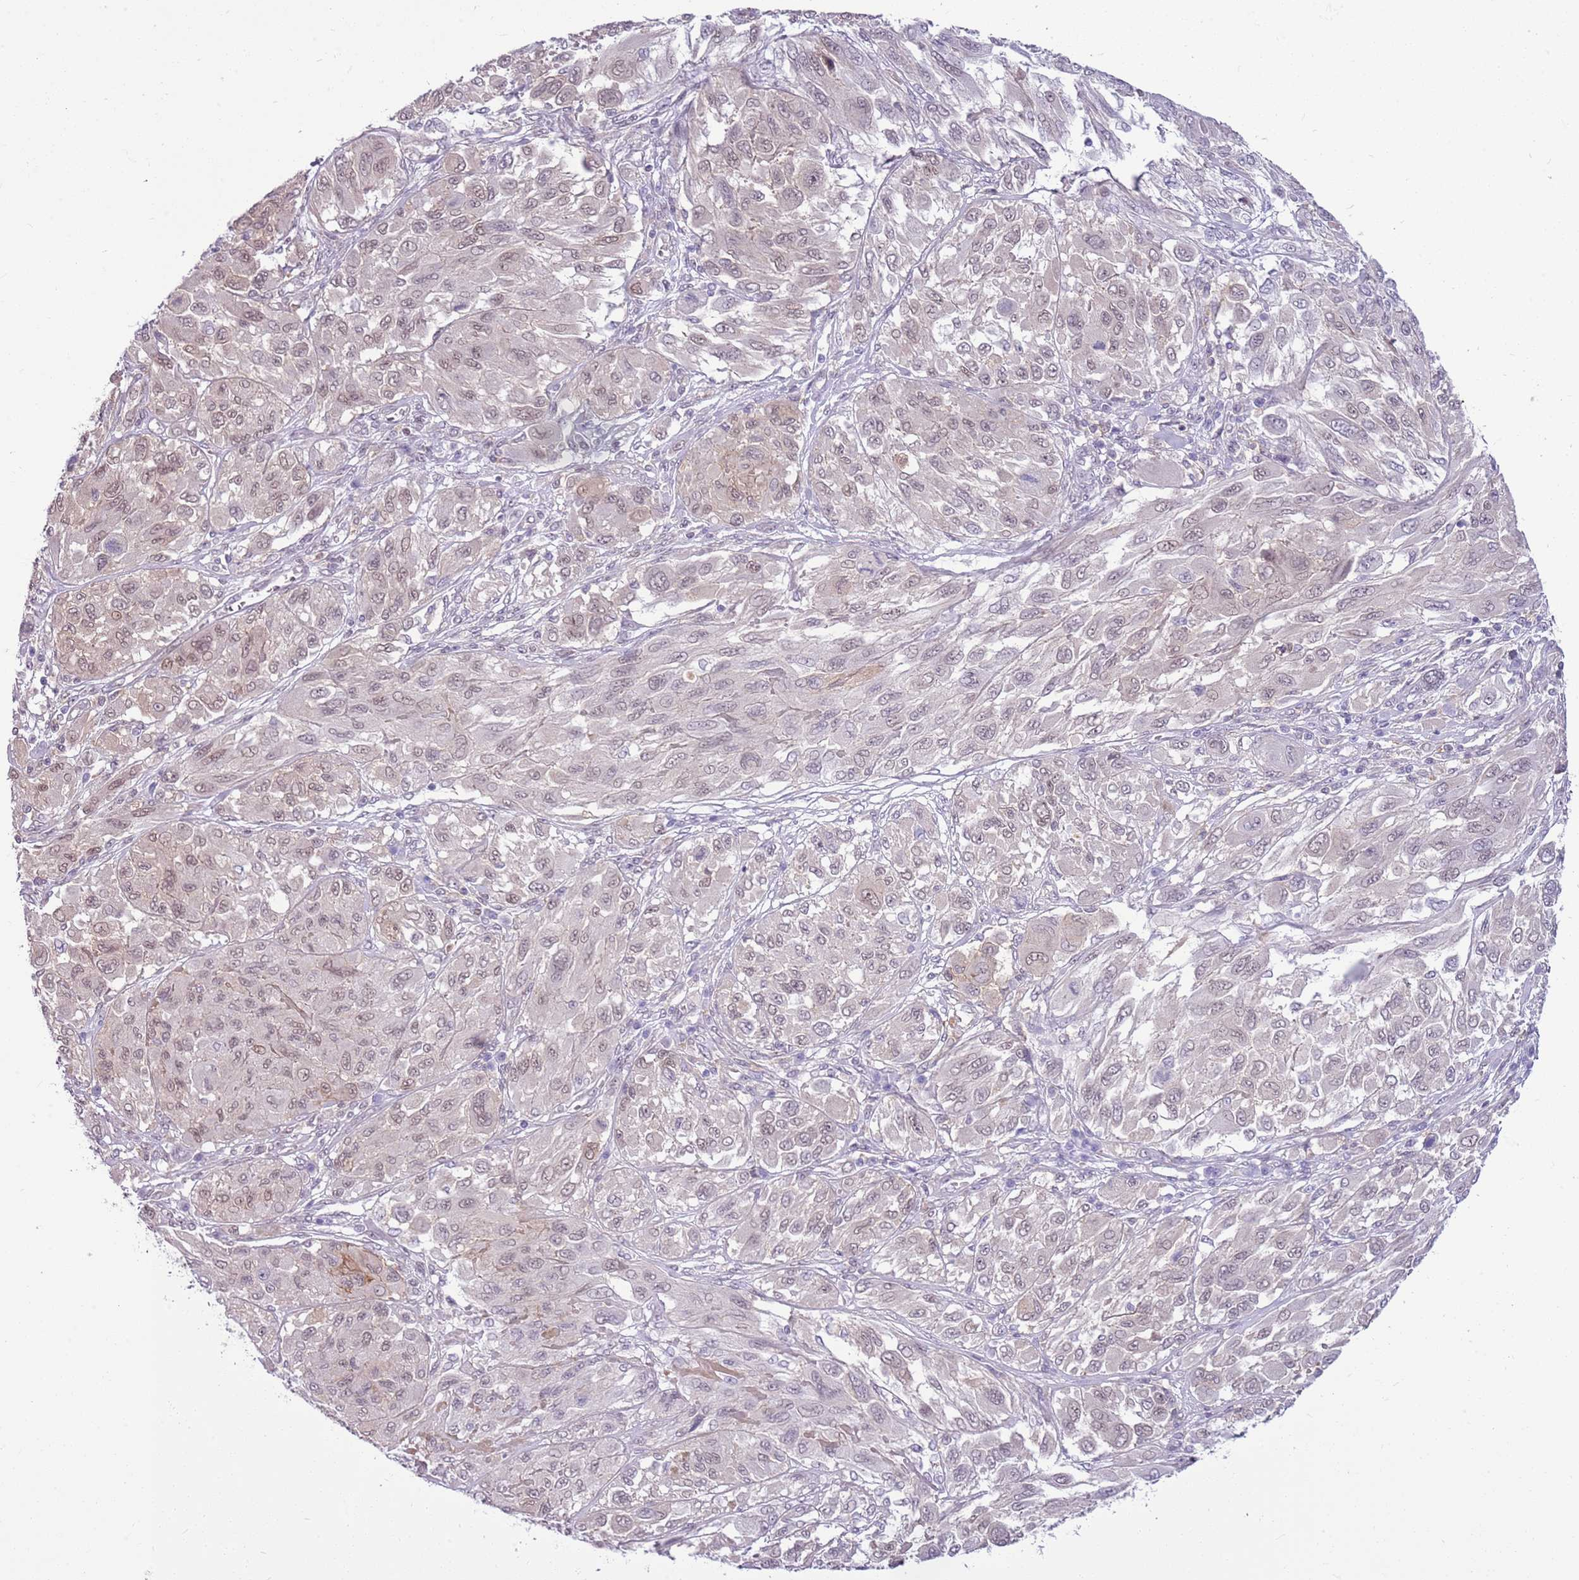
{"staining": {"intensity": "weak", "quantity": "25%-75%", "location": "nuclear"}, "tissue": "melanoma", "cell_type": "Tumor cells", "image_type": "cancer", "snomed": [{"axis": "morphology", "description": "Malignant melanoma, NOS"}, {"axis": "topography", "description": "Skin"}], "caption": "This is a photomicrograph of IHC staining of malignant melanoma, which shows weak expression in the nuclear of tumor cells.", "gene": "DHX32", "patient": {"sex": "female", "age": 91}}